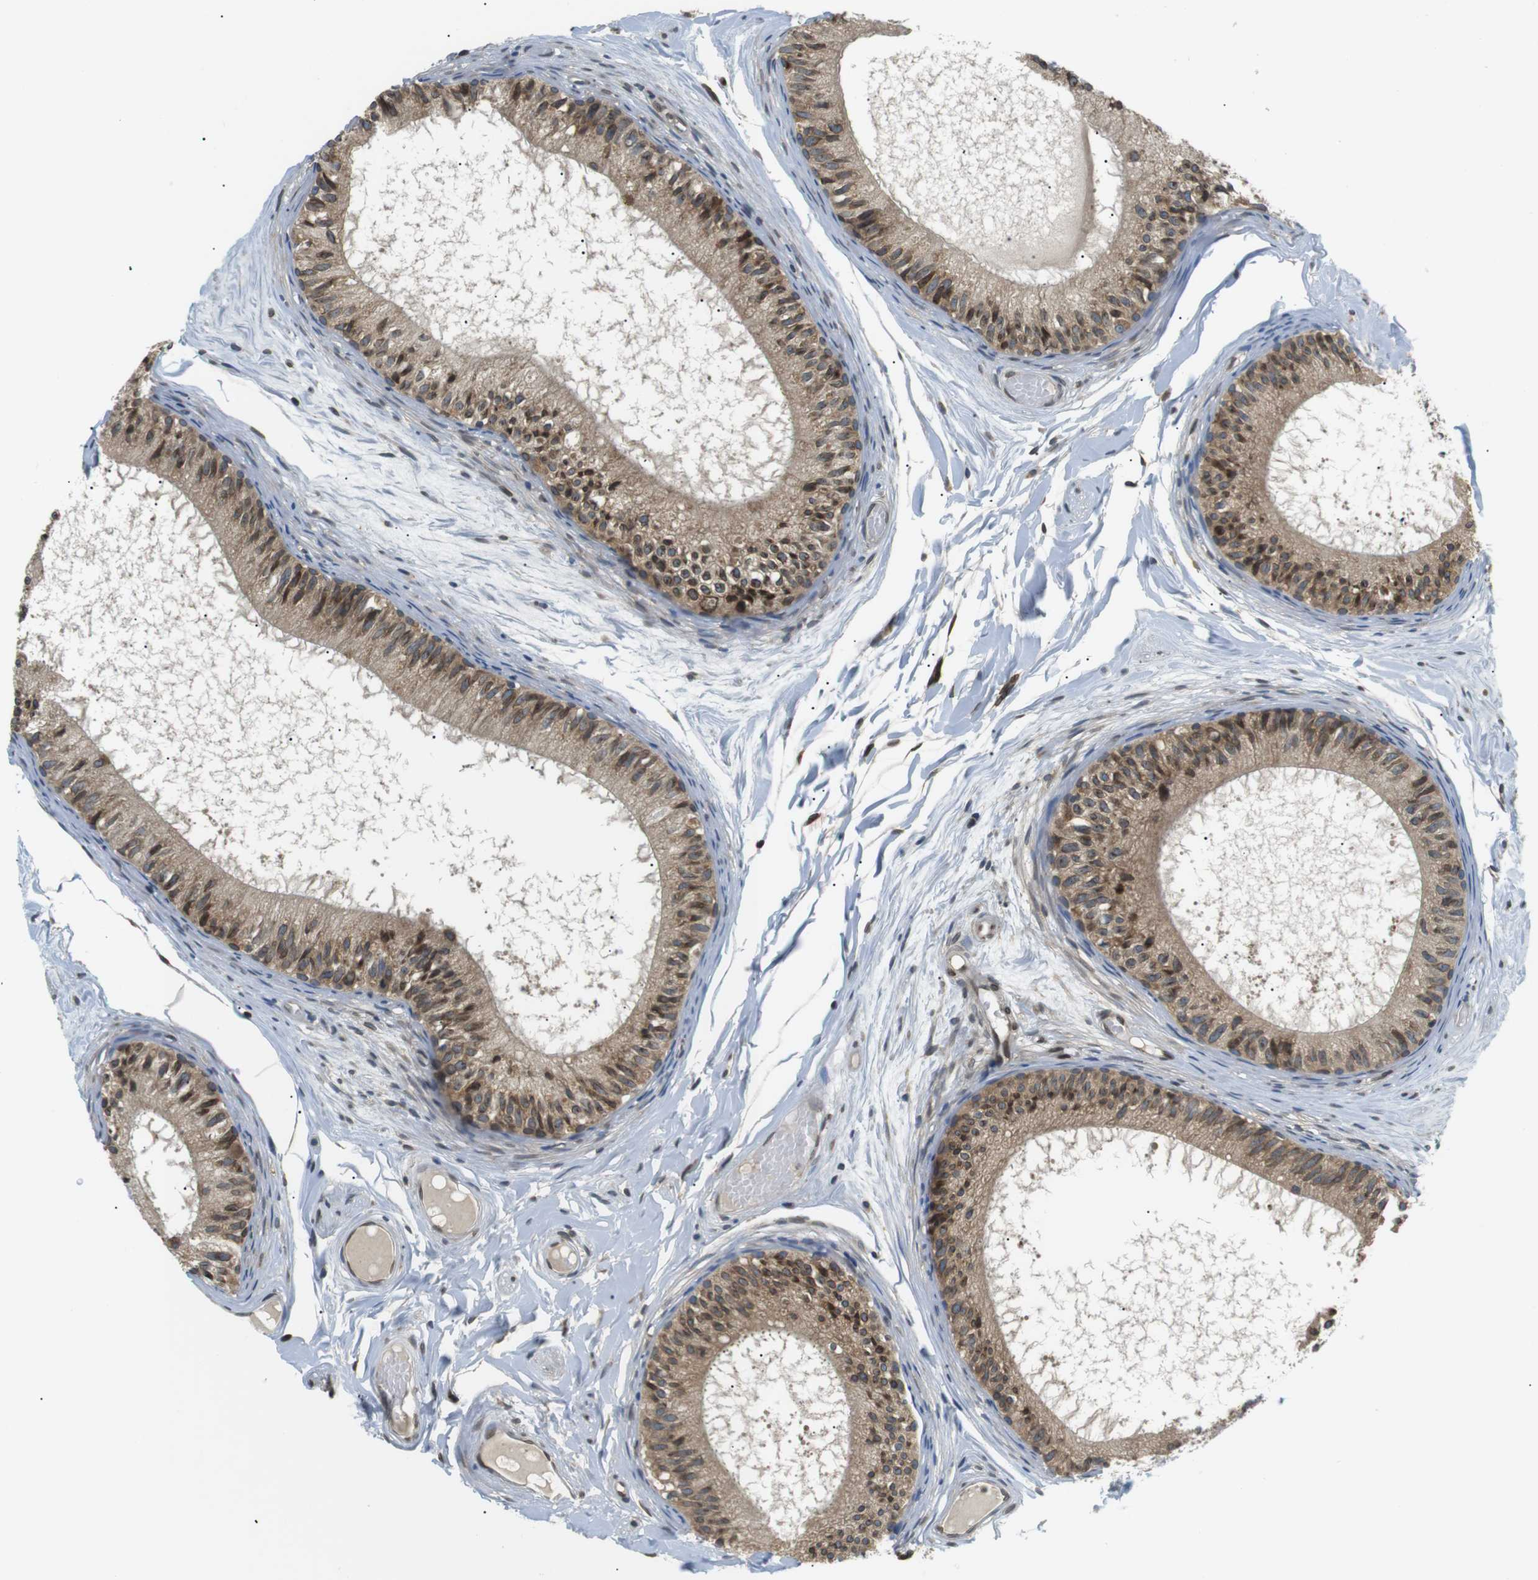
{"staining": {"intensity": "moderate", "quantity": ">75%", "location": "cytoplasmic/membranous,nuclear"}, "tissue": "epididymis", "cell_type": "Glandular cells", "image_type": "normal", "snomed": [{"axis": "morphology", "description": "Normal tissue, NOS"}, {"axis": "topography", "description": "Epididymis"}], "caption": "Protein staining of normal epididymis displays moderate cytoplasmic/membranous,nuclear positivity in approximately >75% of glandular cells. (Brightfield microscopy of DAB IHC at high magnification).", "gene": "TMX4", "patient": {"sex": "male", "age": 46}}